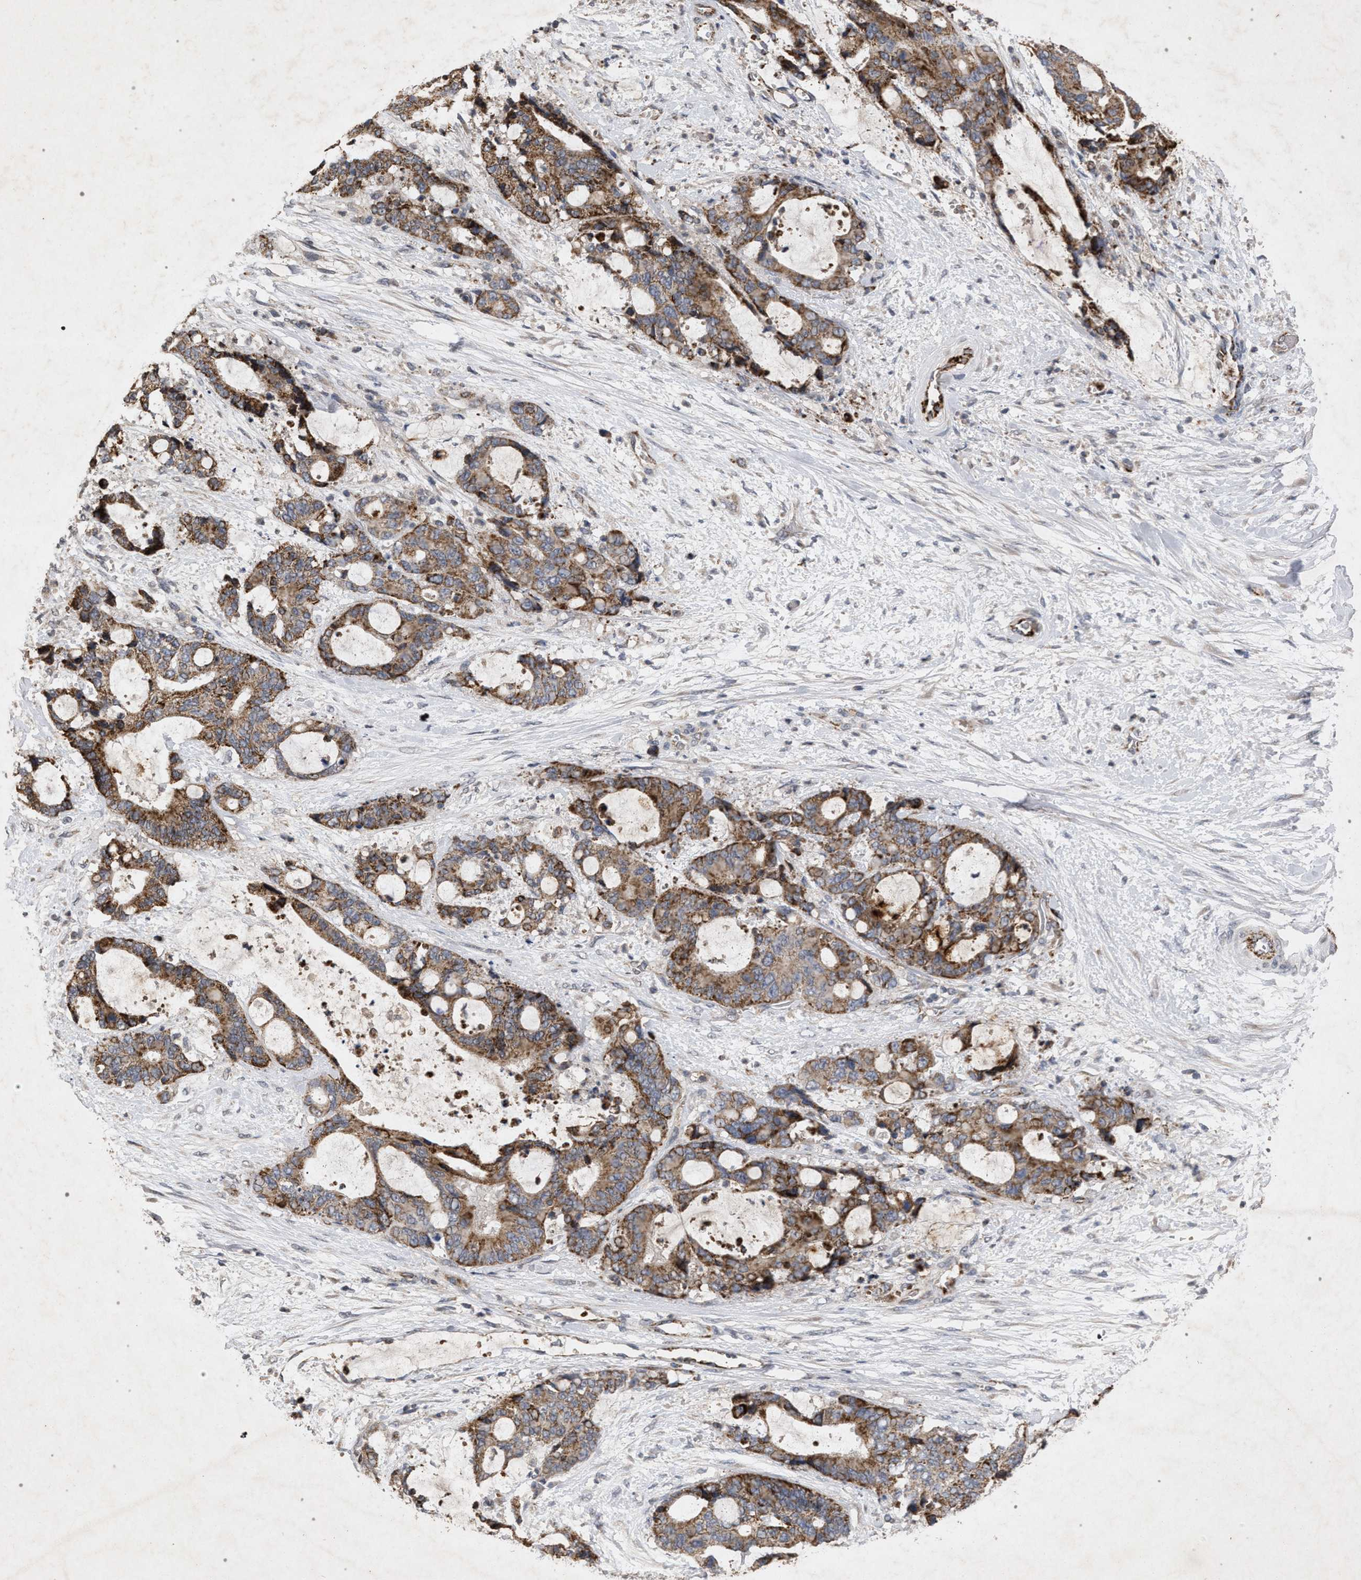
{"staining": {"intensity": "strong", "quantity": ">75%", "location": "cytoplasmic/membranous"}, "tissue": "liver cancer", "cell_type": "Tumor cells", "image_type": "cancer", "snomed": [{"axis": "morphology", "description": "Normal tissue, NOS"}, {"axis": "morphology", "description": "Cholangiocarcinoma"}, {"axis": "topography", "description": "Liver"}, {"axis": "topography", "description": "Peripheral nerve tissue"}], "caption": "Immunohistochemical staining of liver cancer (cholangiocarcinoma) reveals high levels of strong cytoplasmic/membranous protein positivity in approximately >75% of tumor cells. Nuclei are stained in blue.", "gene": "PKD2L1", "patient": {"sex": "female", "age": 73}}